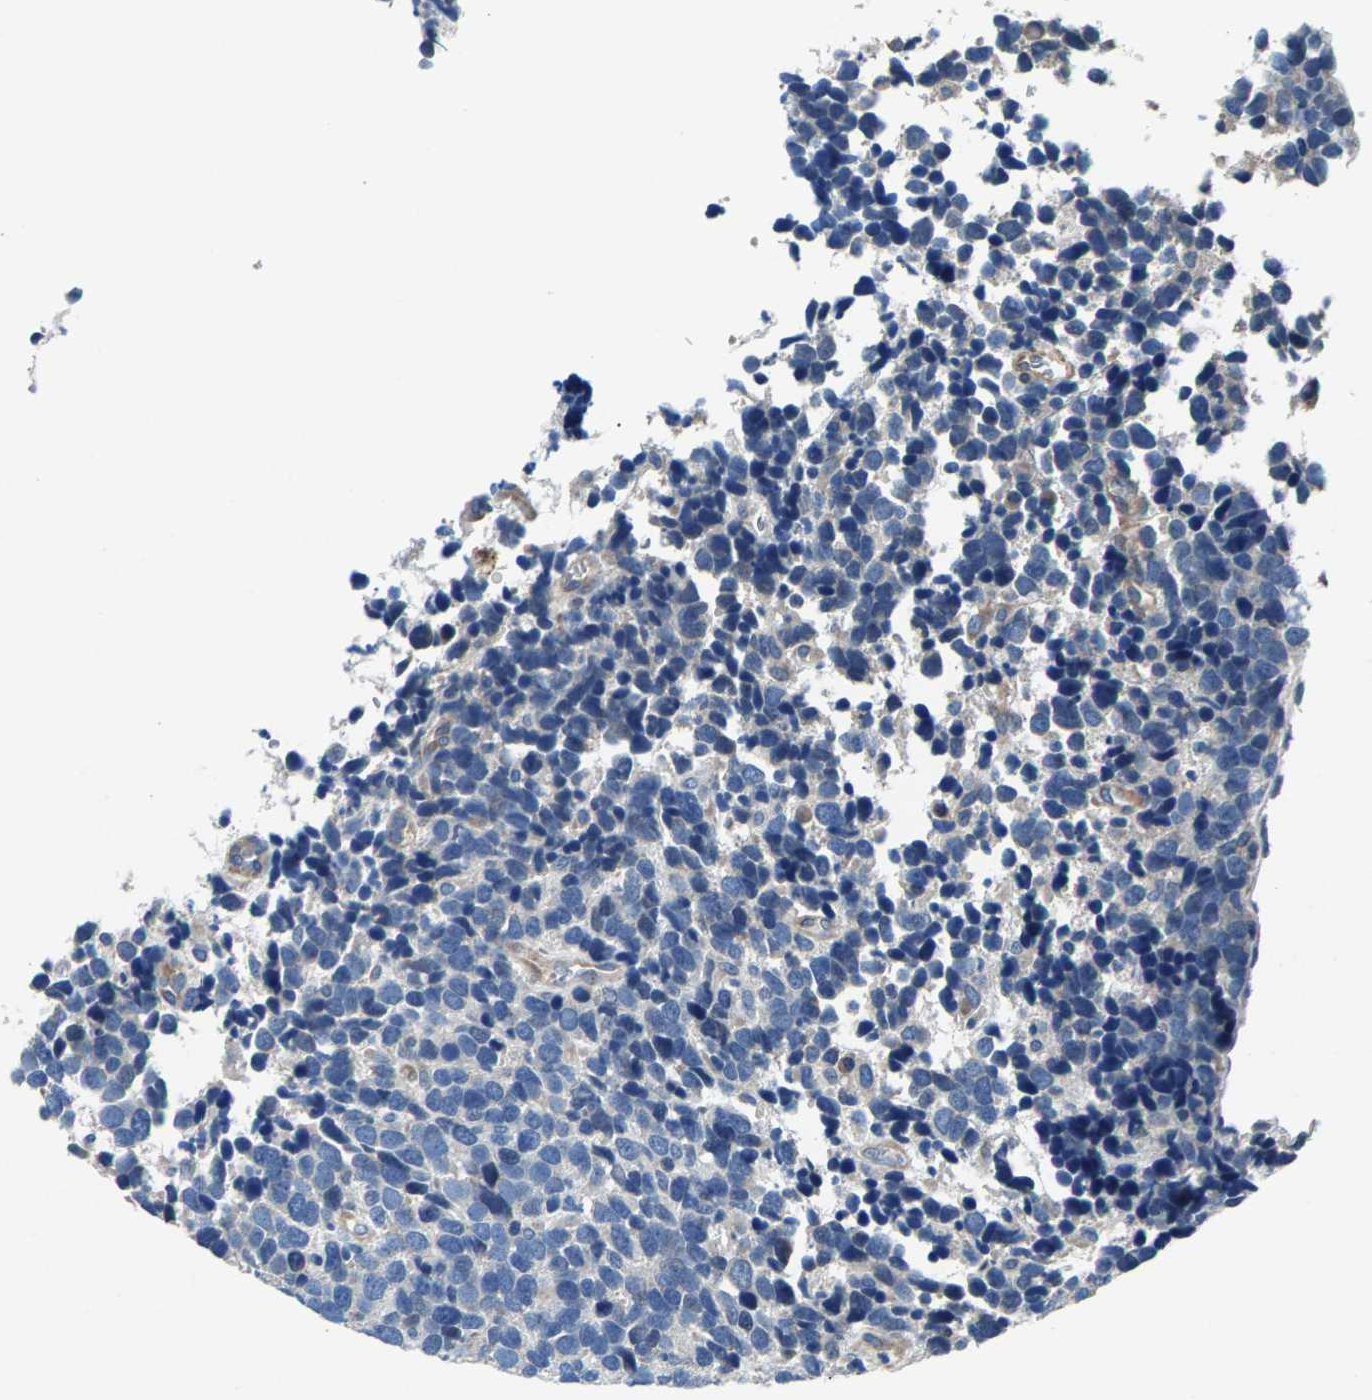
{"staining": {"intensity": "negative", "quantity": "none", "location": "none"}, "tissue": "urothelial cancer", "cell_type": "Tumor cells", "image_type": "cancer", "snomed": [{"axis": "morphology", "description": "Urothelial carcinoma, High grade"}, {"axis": "topography", "description": "Urinary bladder"}], "caption": "This is a micrograph of immunohistochemistry (IHC) staining of urothelial cancer, which shows no expression in tumor cells.", "gene": "CDRT4", "patient": {"sex": "female", "age": 82}}